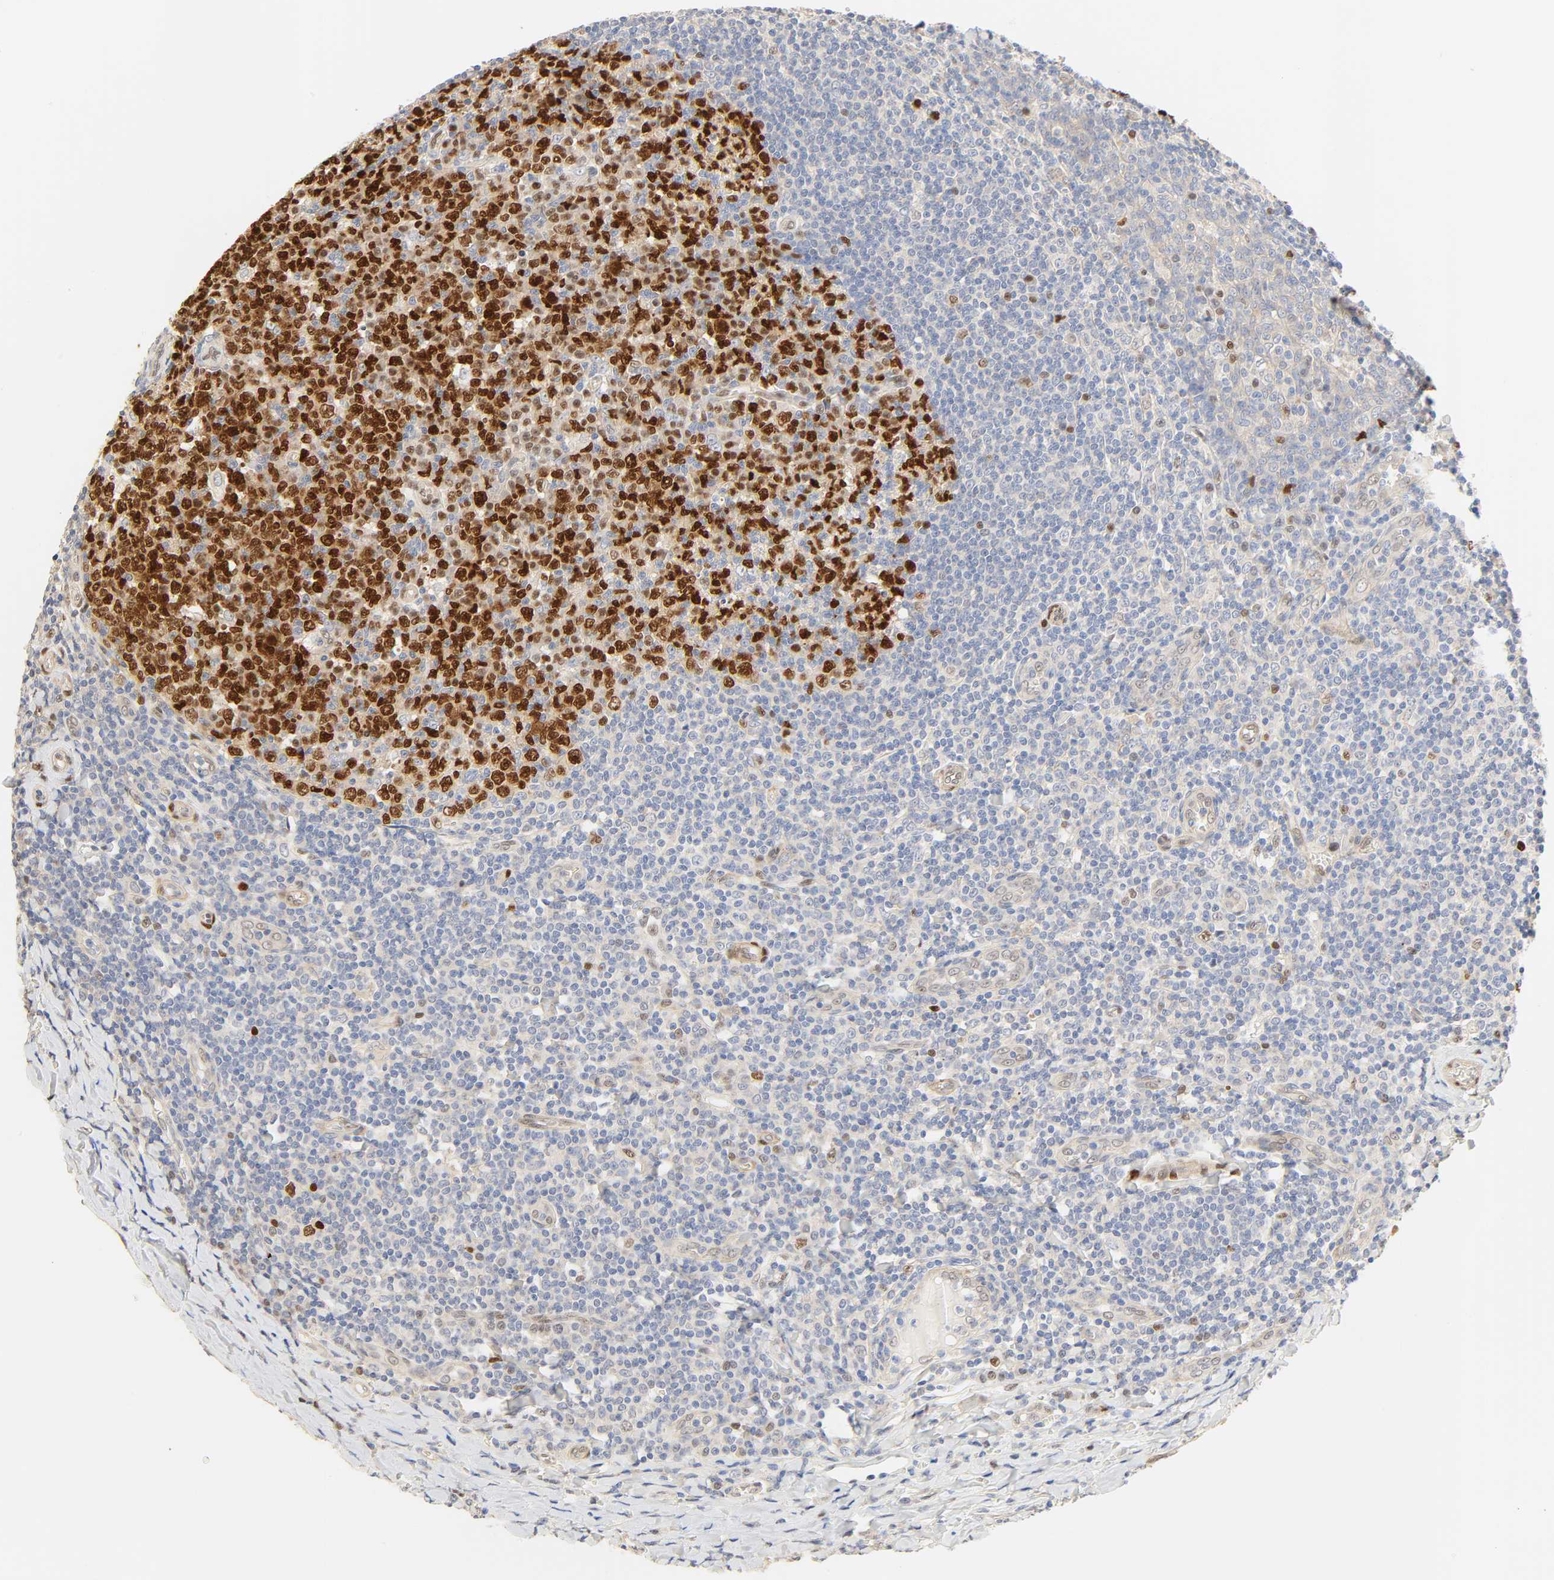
{"staining": {"intensity": "strong", "quantity": ">75%", "location": "nuclear"}, "tissue": "tonsil", "cell_type": "Germinal center cells", "image_type": "normal", "snomed": [{"axis": "morphology", "description": "Normal tissue, NOS"}, {"axis": "topography", "description": "Tonsil"}], "caption": "Protein staining displays strong nuclear staining in approximately >75% of germinal center cells in normal tonsil. The staining is performed using DAB brown chromogen to label protein expression. The nuclei are counter-stained blue using hematoxylin.", "gene": "BORCS8", "patient": {"sex": "male", "age": 31}}